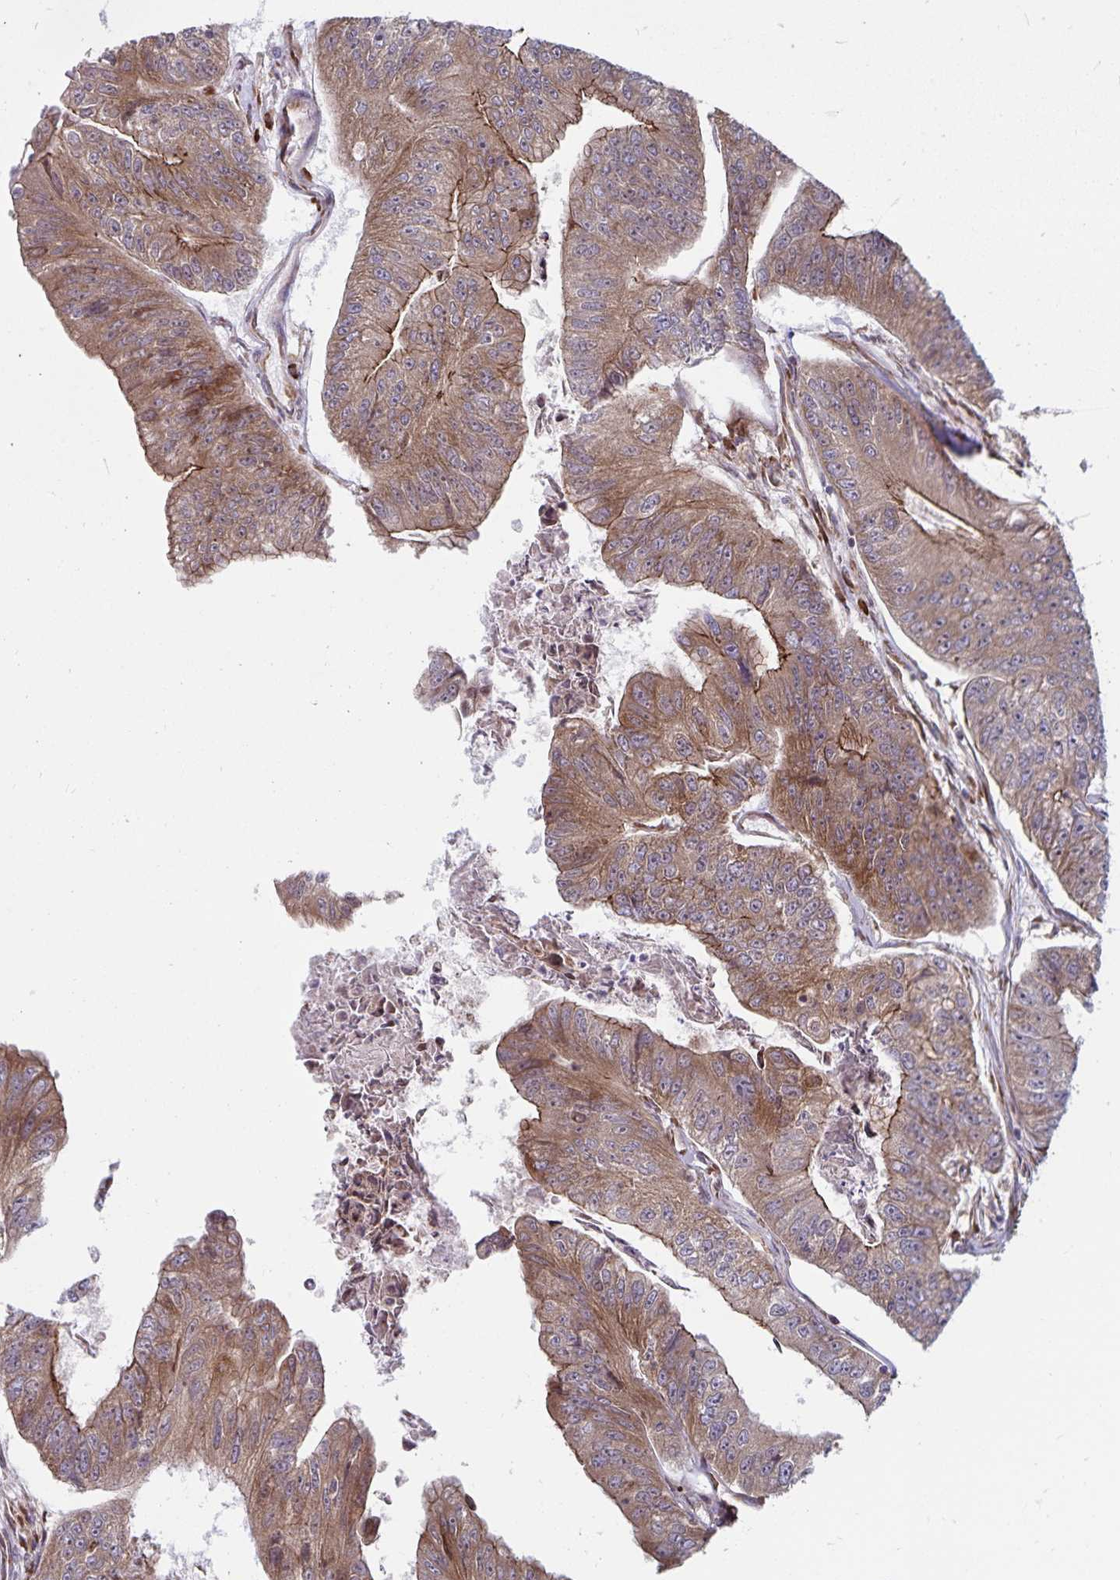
{"staining": {"intensity": "moderate", "quantity": ">75%", "location": "cytoplasmic/membranous"}, "tissue": "colorectal cancer", "cell_type": "Tumor cells", "image_type": "cancer", "snomed": [{"axis": "morphology", "description": "Adenocarcinoma, NOS"}, {"axis": "topography", "description": "Colon"}], "caption": "Approximately >75% of tumor cells in human adenocarcinoma (colorectal) reveal moderate cytoplasmic/membranous protein positivity as visualized by brown immunohistochemical staining.", "gene": "SEC62", "patient": {"sex": "female", "age": 67}}